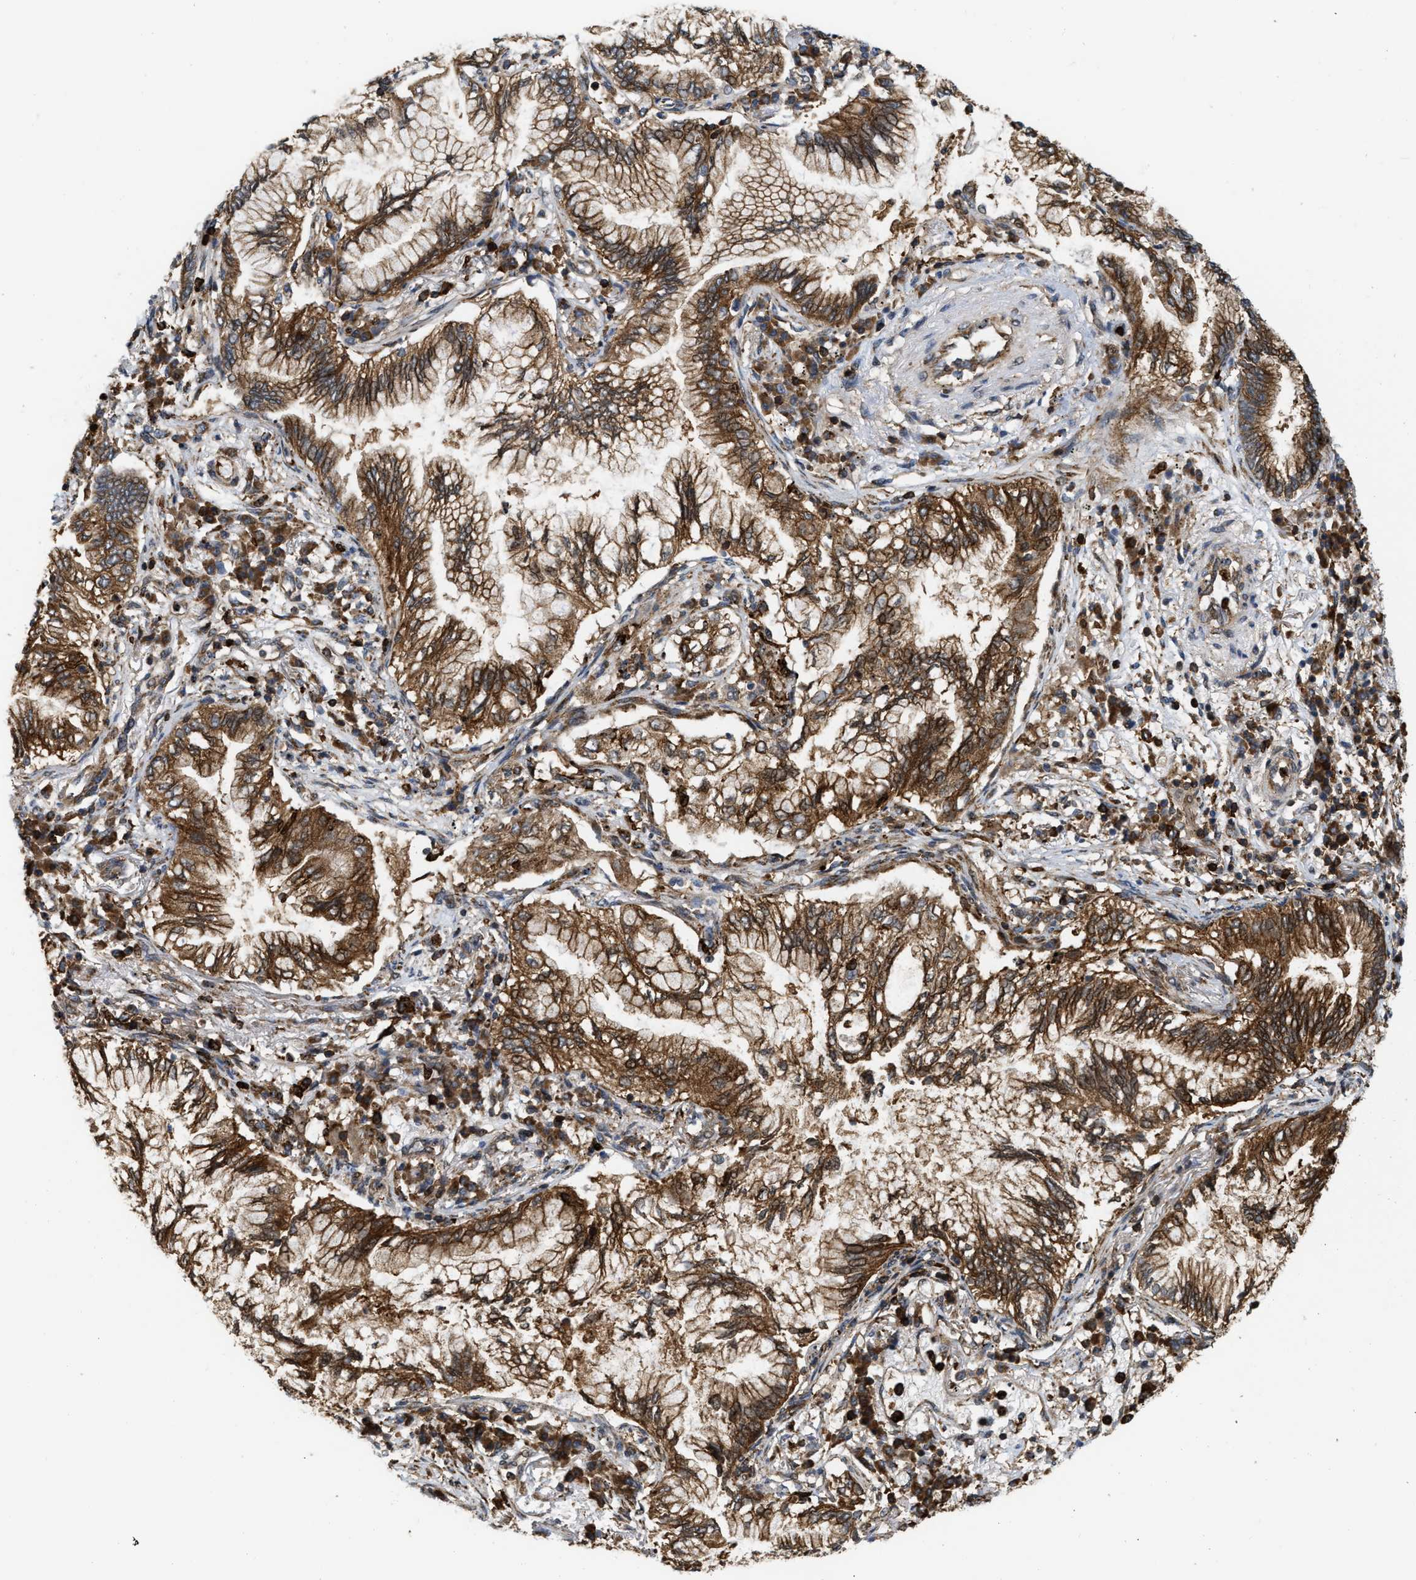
{"staining": {"intensity": "strong", "quantity": ">75%", "location": "cytoplasmic/membranous"}, "tissue": "lung cancer", "cell_type": "Tumor cells", "image_type": "cancer", "snomed": [{"axis": "morphology", "description": "Normal tissue, NOS"}, {"axis": "morphology", "description": "Adenocarcinoma, NOS"}, {"axis": "topography", "description": "Bronchus"}, {"axis": "topography", "description": "Lung"}], "caption": "Brown immunohistochemical staining in human adenocarcinoma (lung) demonstrates strong cytoplasmic/membranous expression in about >75% of tumor cells. (DAB (3,3'-diaminobenzidine) = brown stain, brightfield microscopy at high magnification).", "gene": "IQCE", "patient": {"sex": "female", "age": 70}}